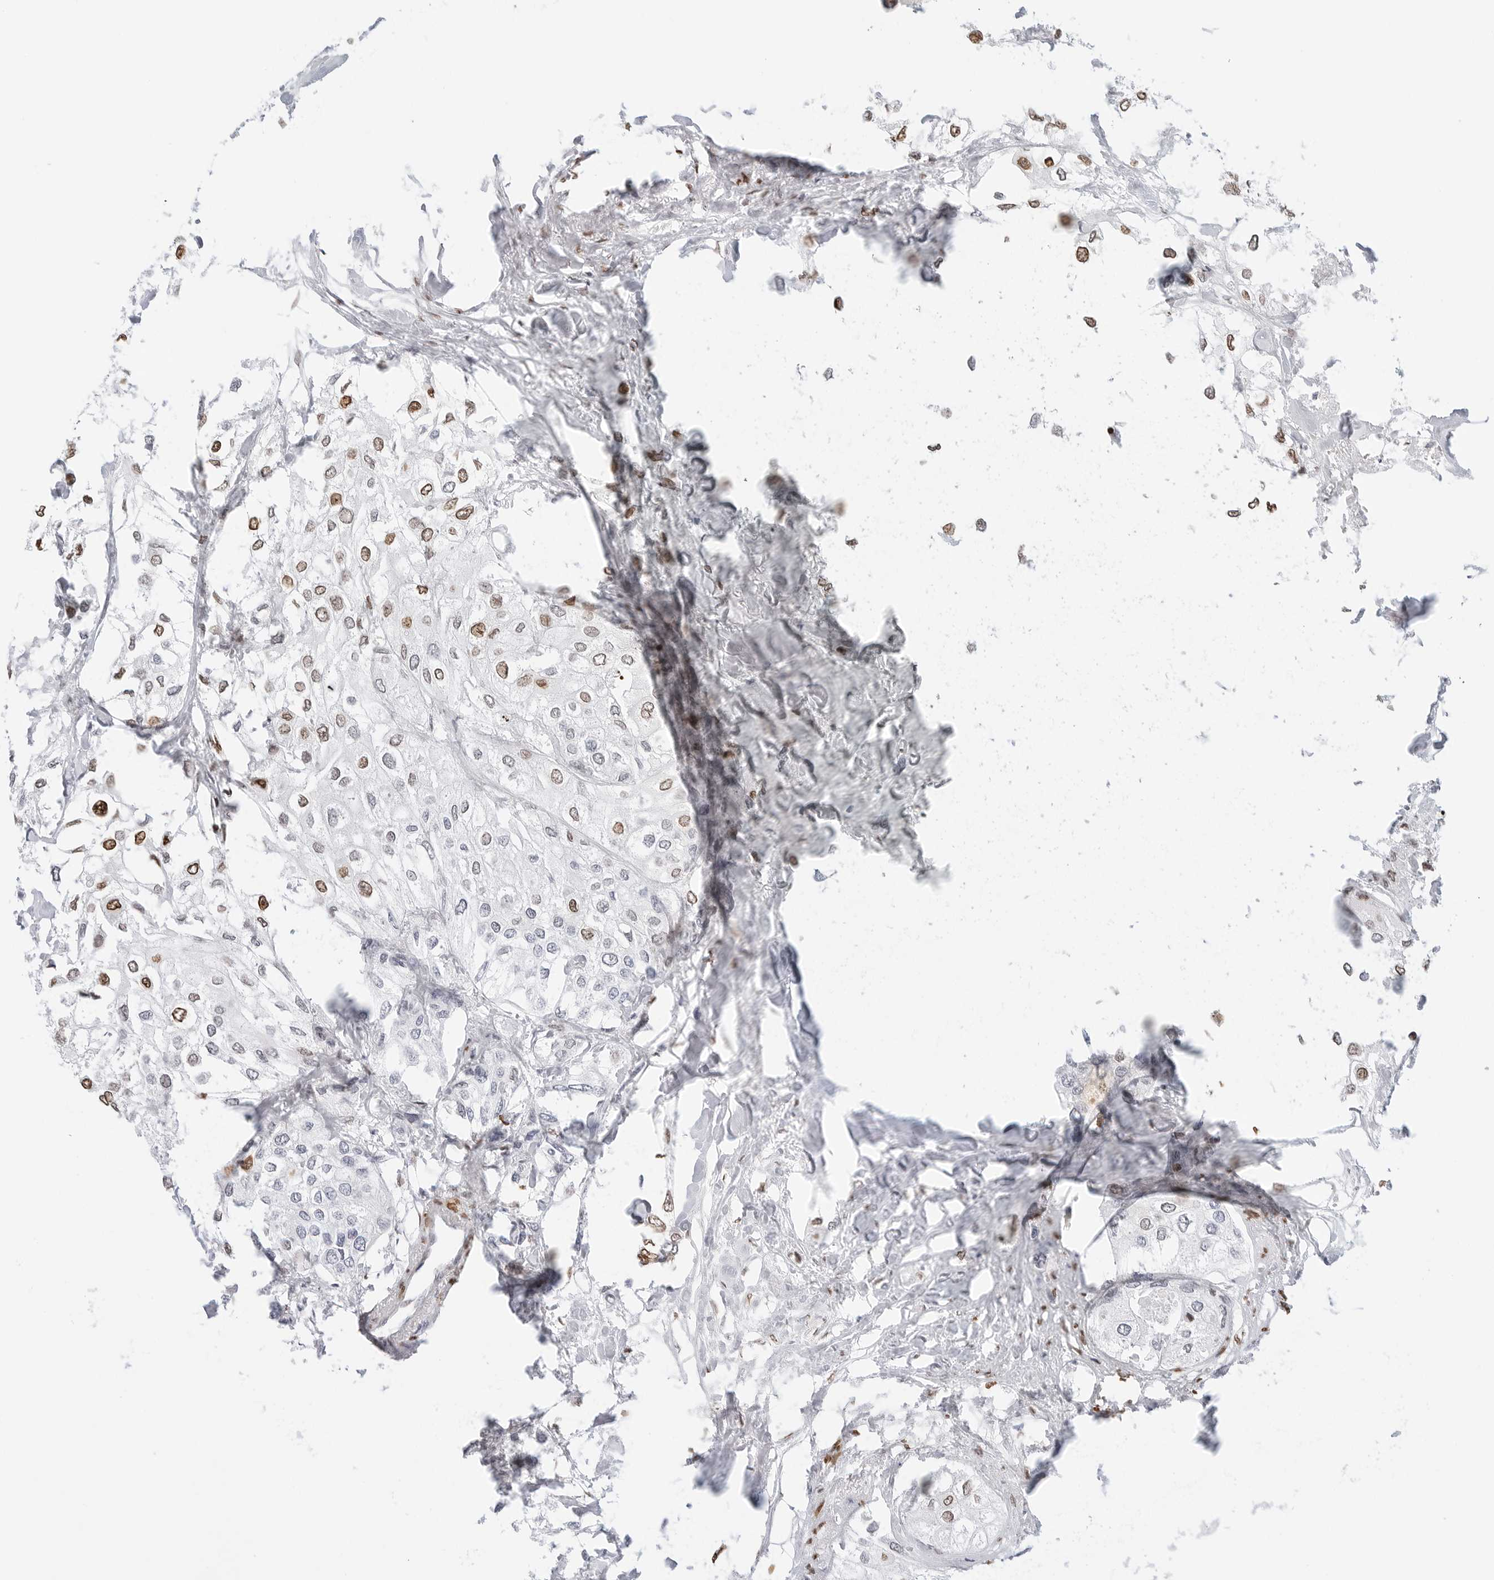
{"staining": {"intensity": "moderate", "quantity": "25%-75%", "location": "nuclear"}, "tissue": "urothelial cancer", "cell_type": "Tumor cells", "image_type": "cancer", "snomed": [{"axis": "morphology", "description": "Urothelial carcinoma, High grade"}, {"axis": "topography", "description": "Urinary bladder"}], "caption": "Immunohistochemistry (IHC) histopathology image of neoplastic tissue: high-grade urothelial carcinoma stained using immunohistochemistry (IHC) exhibits medium levels of moderate protein expression localized specifically in the nuclear of tumor cells, appearing as a nuclear brown color.", "gene": "SPIDR", "patient": {"sex": "male", "age": 64}}